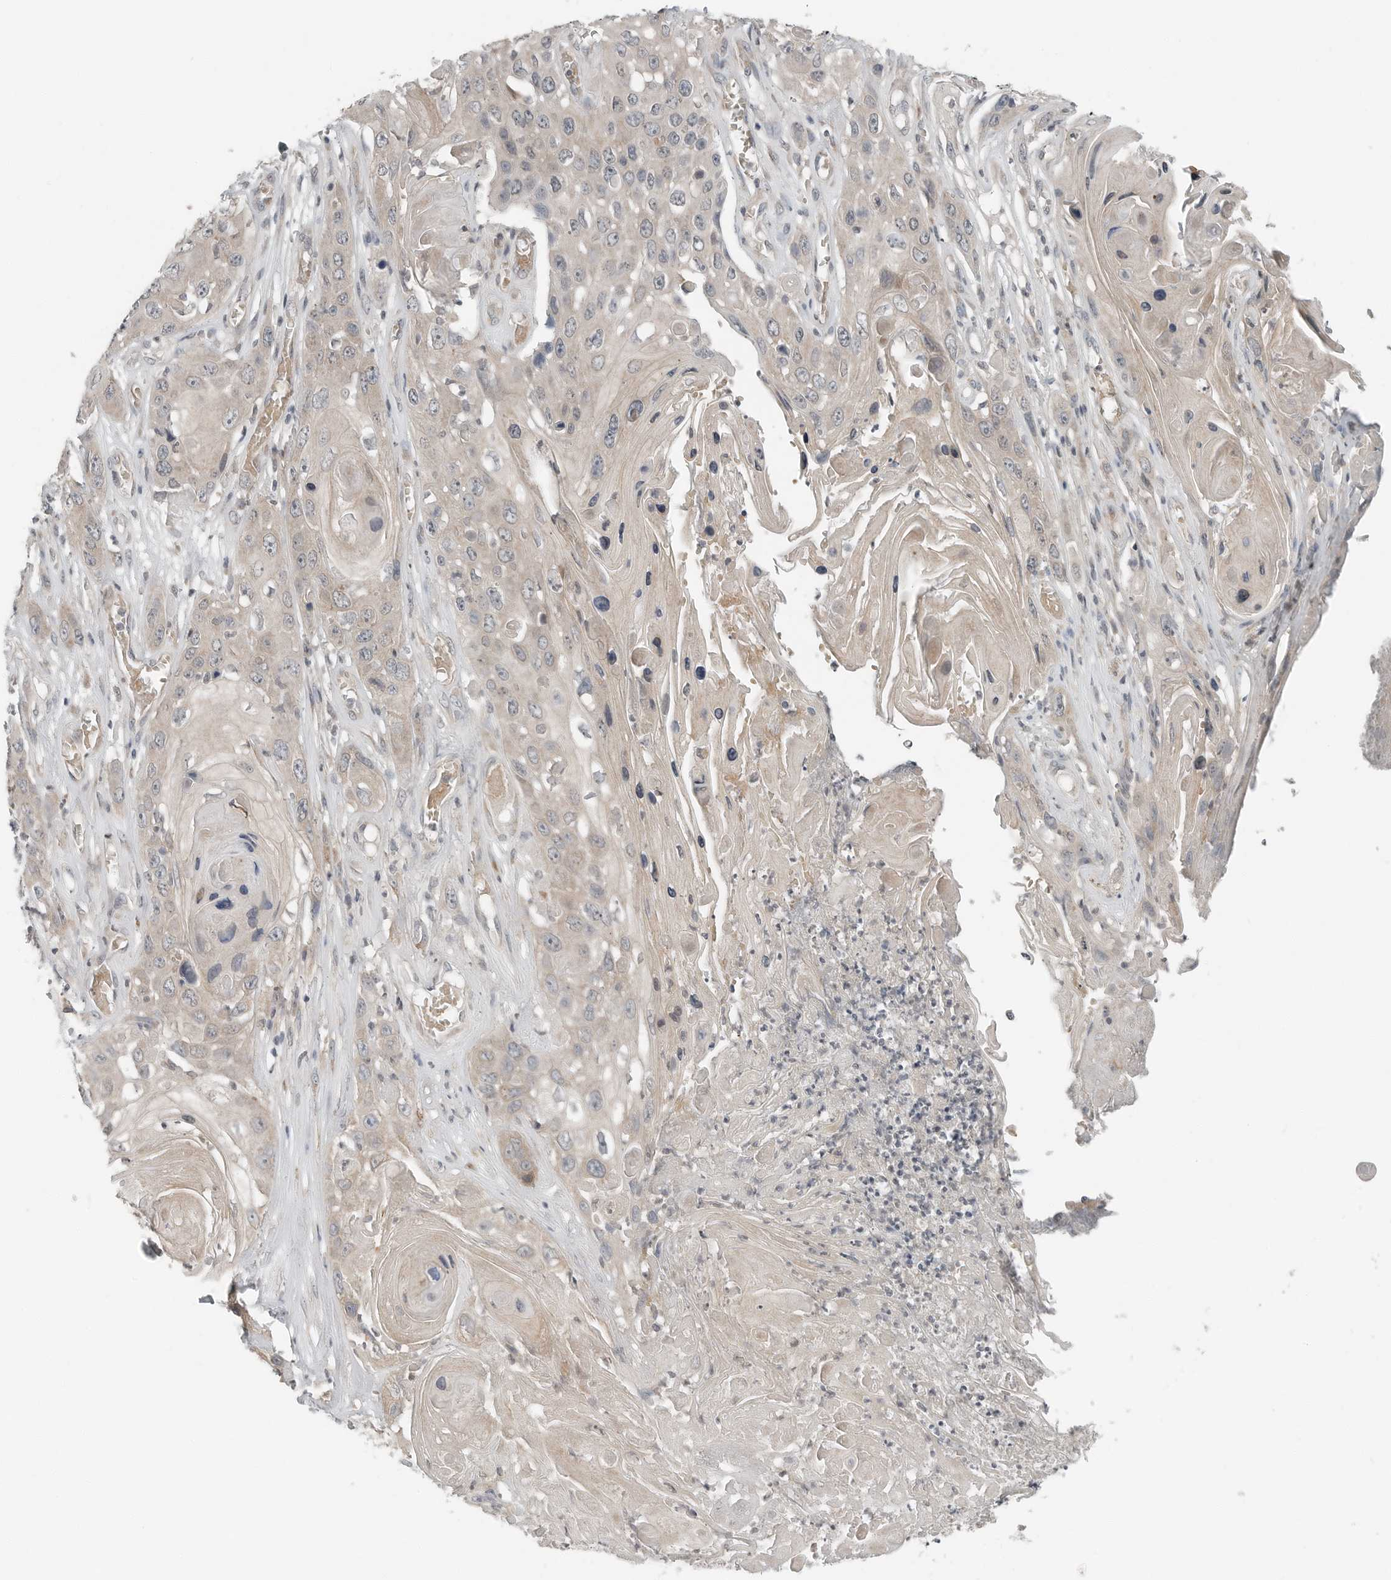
{"staining": {"intensity": "weak", "quantity": ">75%", "location": "cytoplasmic/membranous"}, "tissue": "skin cancer", "cell_type": "Tumor cells", "image_type": "cancer", "snomed": [{"axis": "morphology", "description": "Squamous cell carcinoma, NOS"}, {"axis": "topography", "description": "Skin"}], "caption": "Immunohistochemistry micrograph of human skin squamous cell carcinoma stained for a protein (brown), which reveals low levels of weak cytoplasmic/membranous expression in about >75% of tumor cells.", "gene": "FCRLB", "patient": {"sex": "male", "age": 55}}